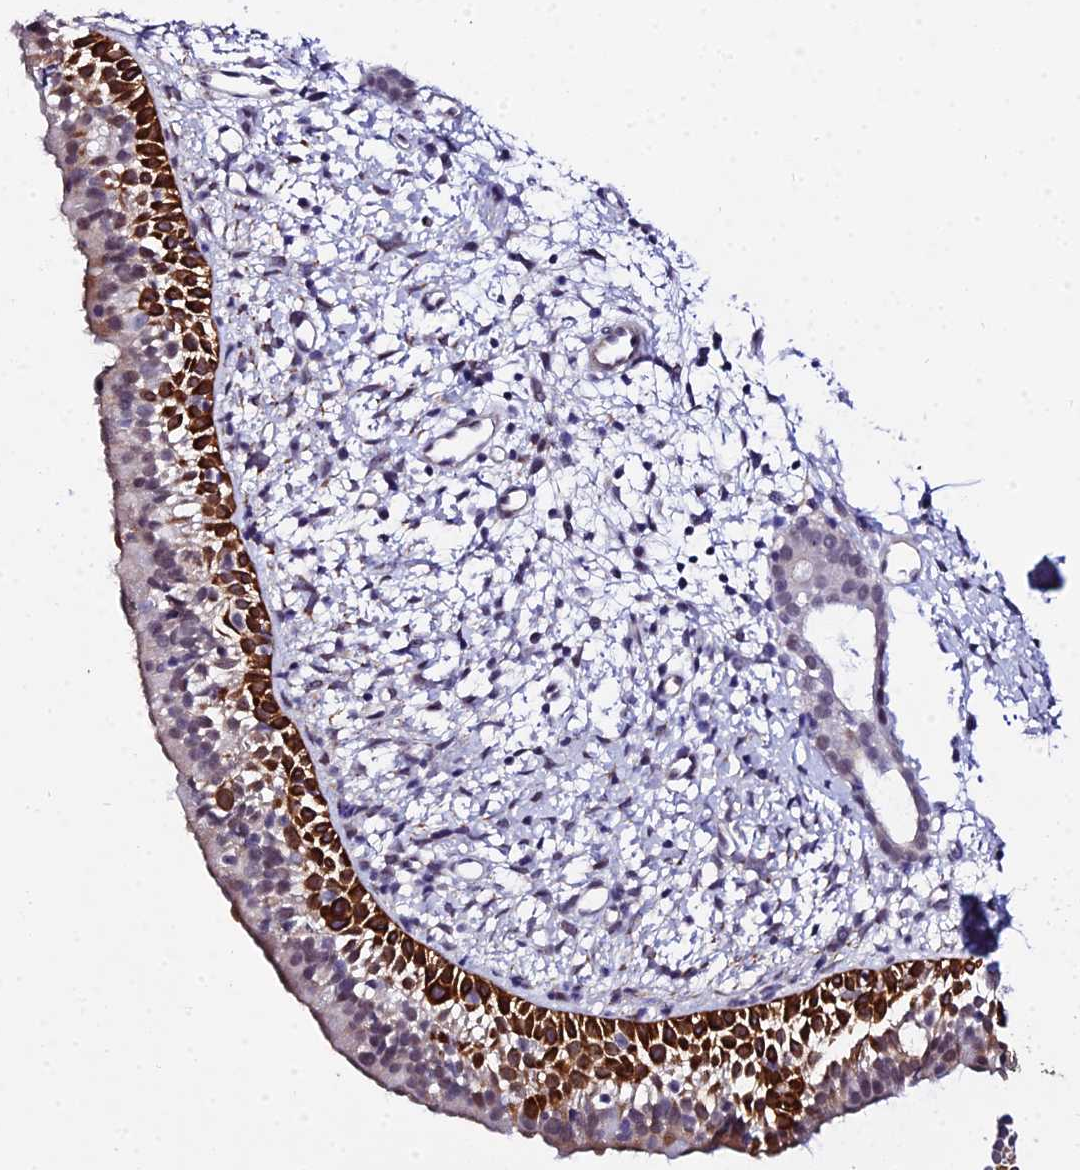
{"staining": {"intensity": "strong", "quantity": "25%-75%", "location": "cytoplasmic/membranous"}, "tissue": "nasopharynx", "cell_type": "Respiratory epithelial cells", "image_type": "normal", "snomed": [{"axis": "morphology", "description": "Normal tissue, NOS"}, {"axis": "topography", "description": "Nasopharynx"}], "caption": "DAB (3,3'-diaminobenzidine) immunohistochemical staining of unremarkable human nasopharynx exhibits strong cytoplasmic/membranous protein expression in approximately 25%-75% of respiratory epithelial cells.", "gene": "ZNF628", "patient": {"sex": "male", "age": 22}}